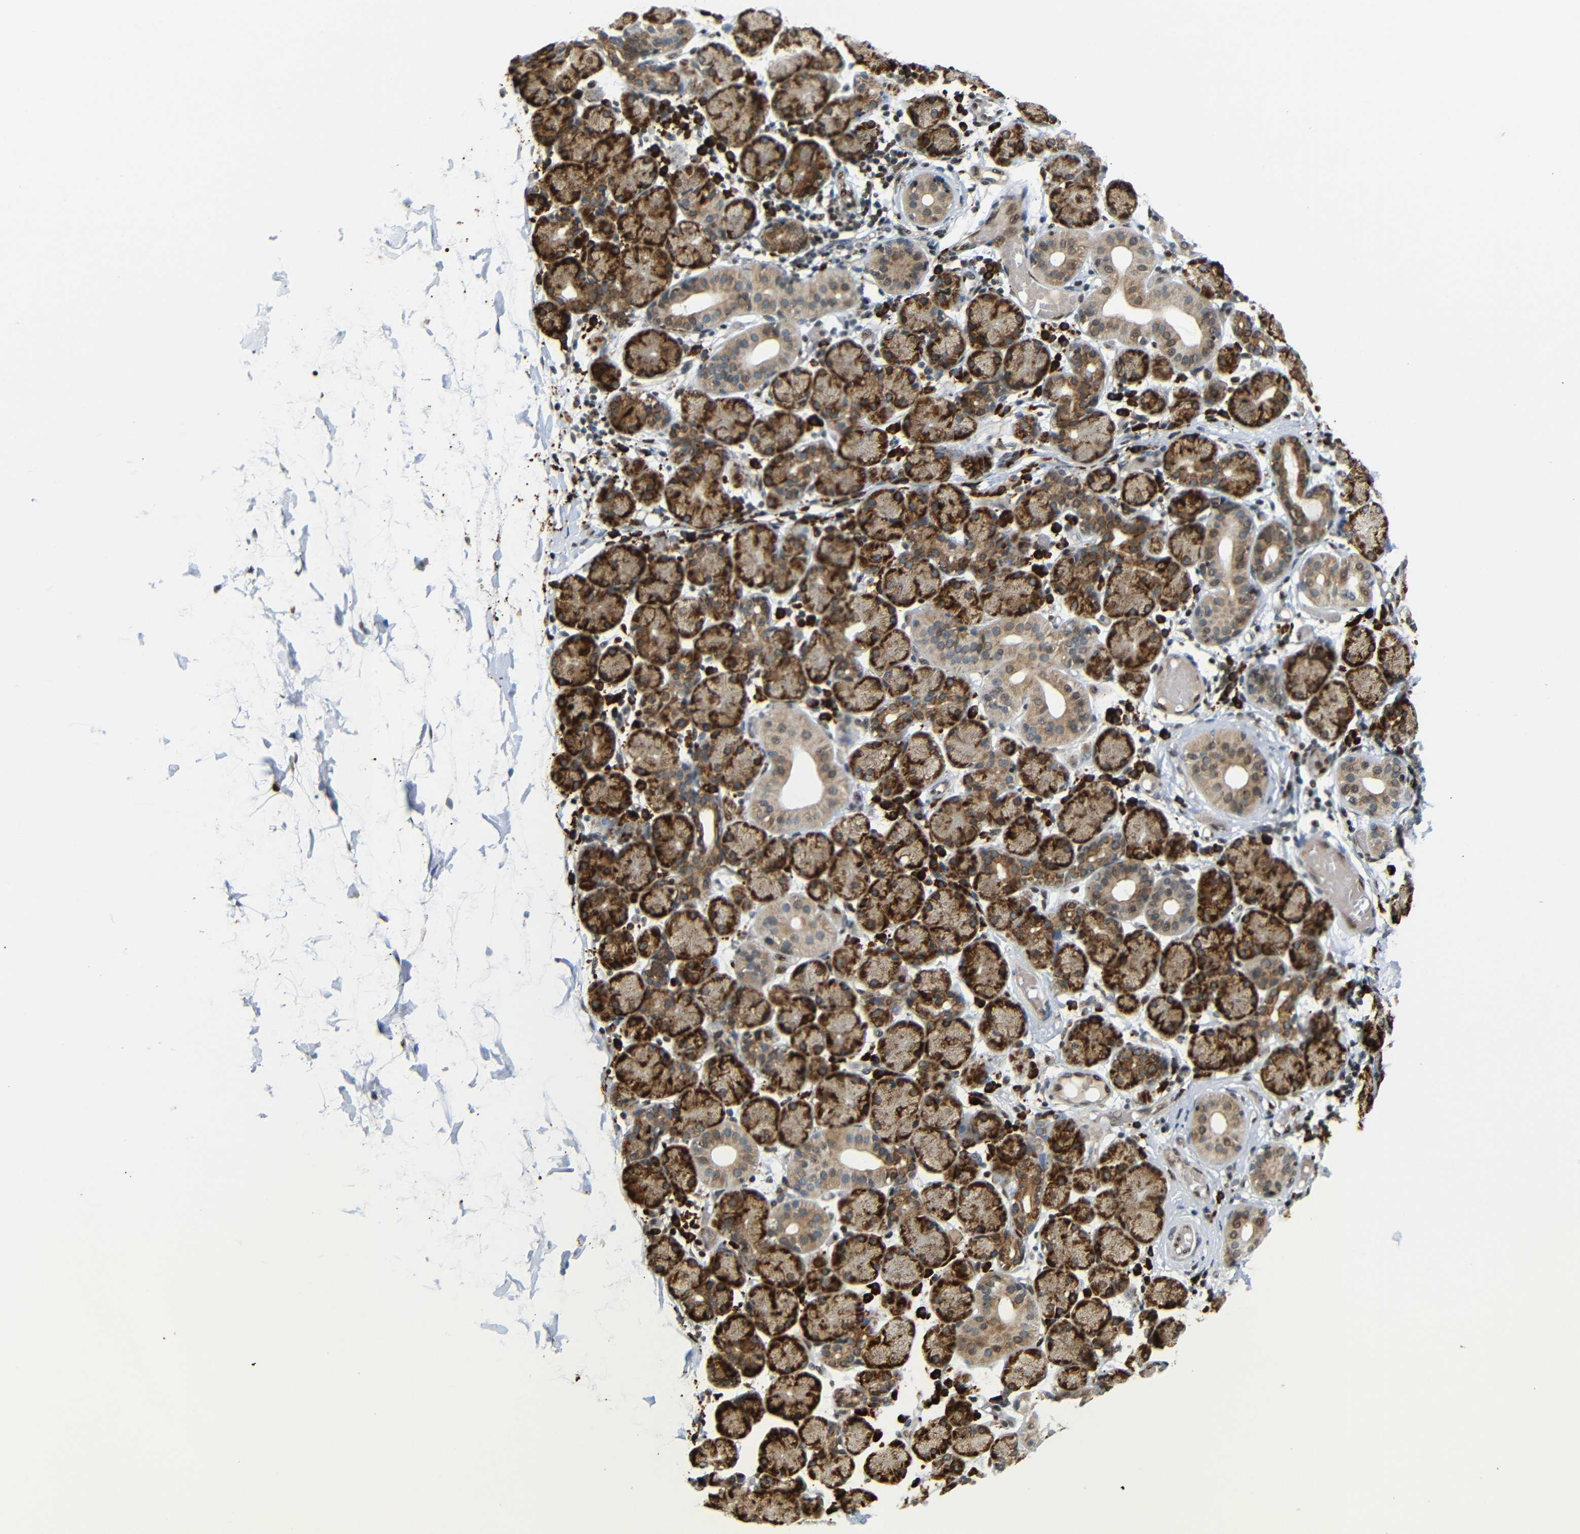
{"staining": {"intensity": "strong", "quantity": ">75%", "location": "cytoplasmic/membranous"}, "tissue": "salivary gland", "cell_type": "Glandular cells", "image_type": "normal", "snomed": [{"axis": "morphology", "description": "Normal tissue, NOS"}, {"axis": "topography", "description": "Salivary gland"}], "caption": "Immunohistochemistry (IHC) photomicrograph of benign human salivary gland stained for a protein (brown), which demonstrates high levels of strong cytoplasmic/membranous positivity in approximately >75% of glandular cells.", "gene": "SPCS2", "patient": {"sex": "female", "age": 24}}